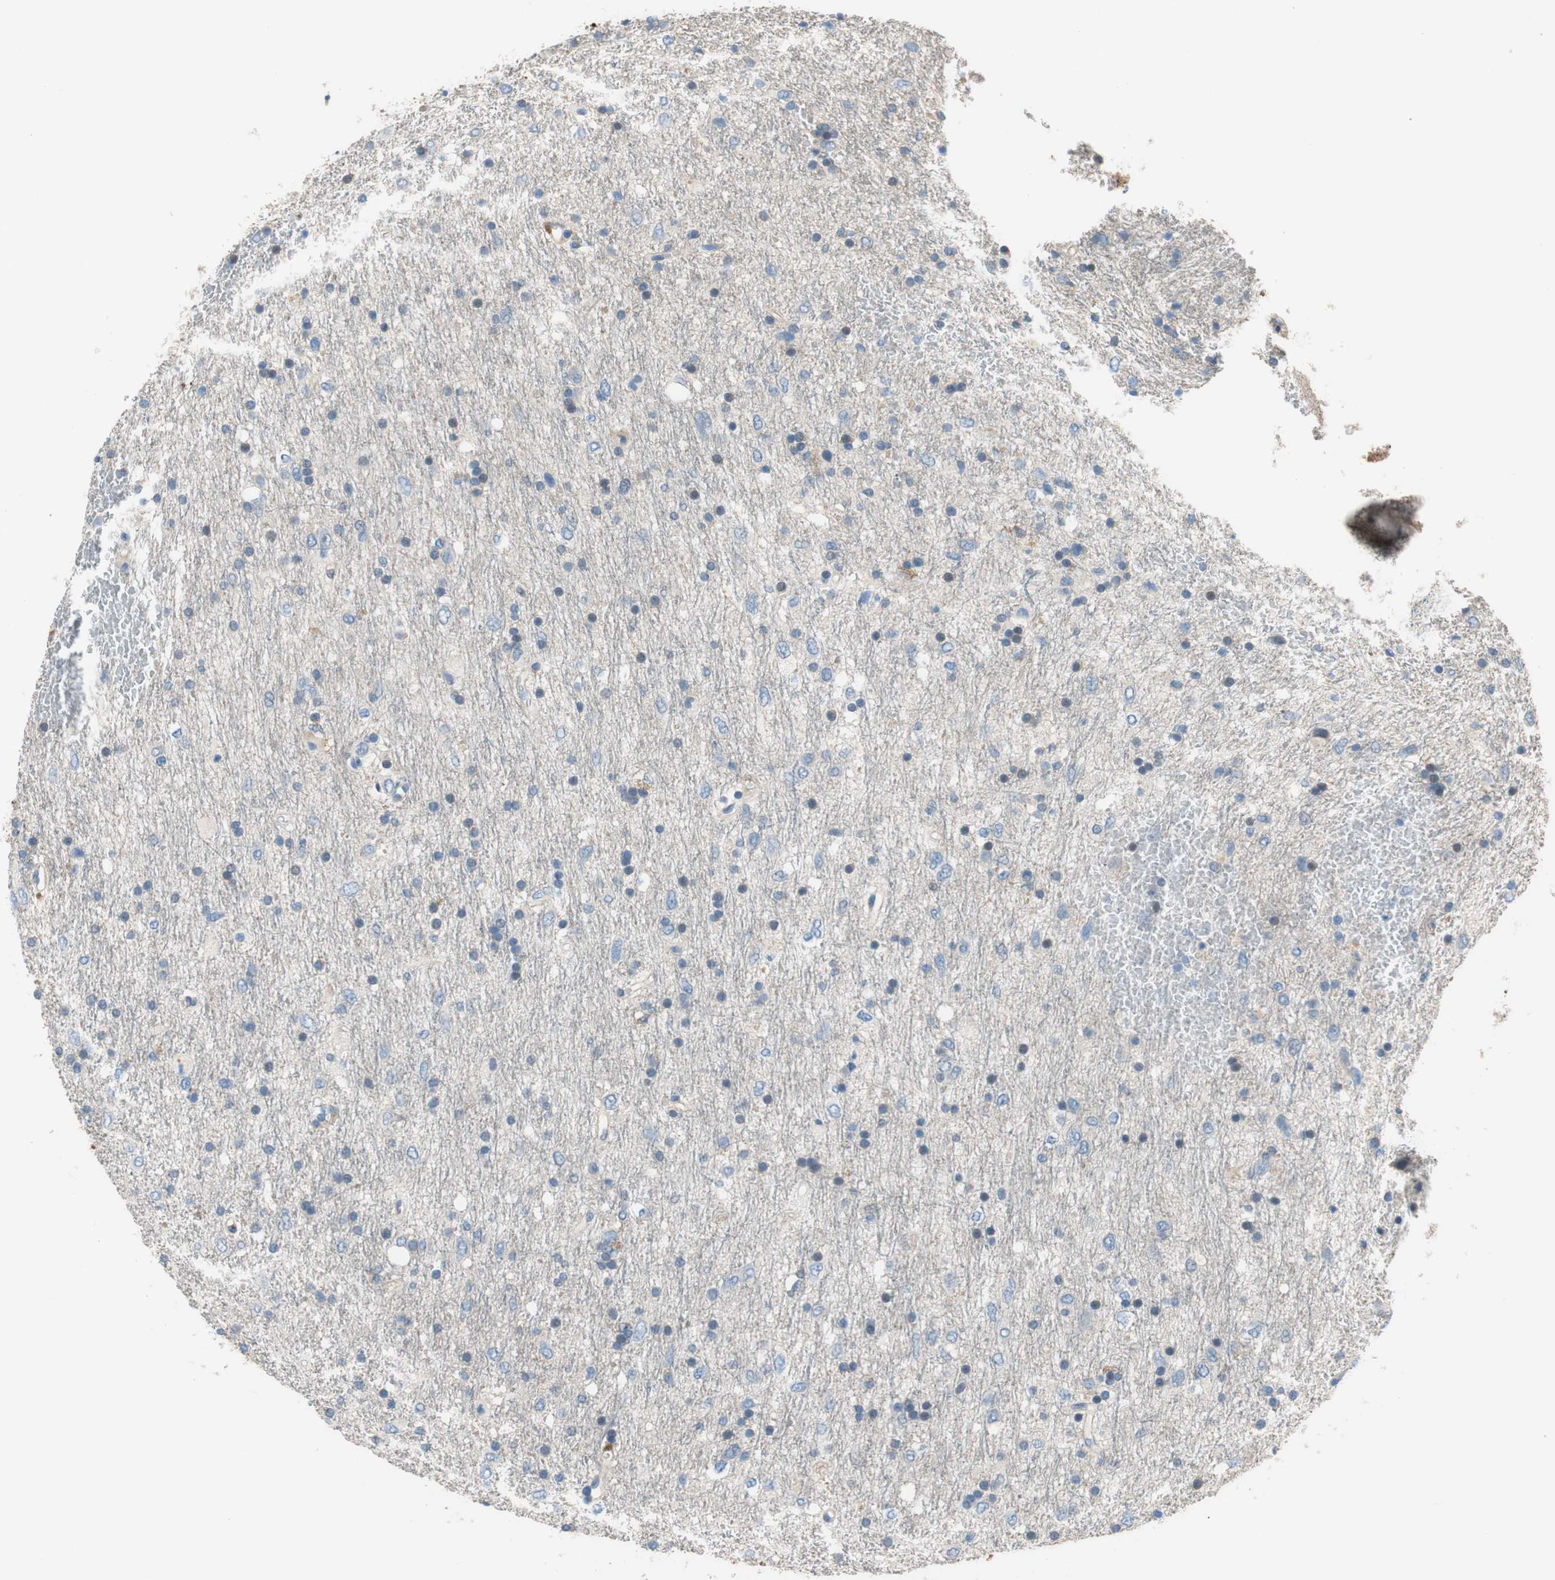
{"staining": {"intensity": "negative", "quantity": "none", "location": "none"}, "tissue": "glioma", "cell_type": "Tumor cells", "image_type": "cancer", "snomed": [{"axis": "morphology", "description": "Glioma, malignant, Low grade"}, {"axis": "topography", "description": "Brain"}], "caption": "There is no significant expression in tumor cells of glioma.", "gene": "CALML3", "patient": {"sex": "male", "age": 77}}